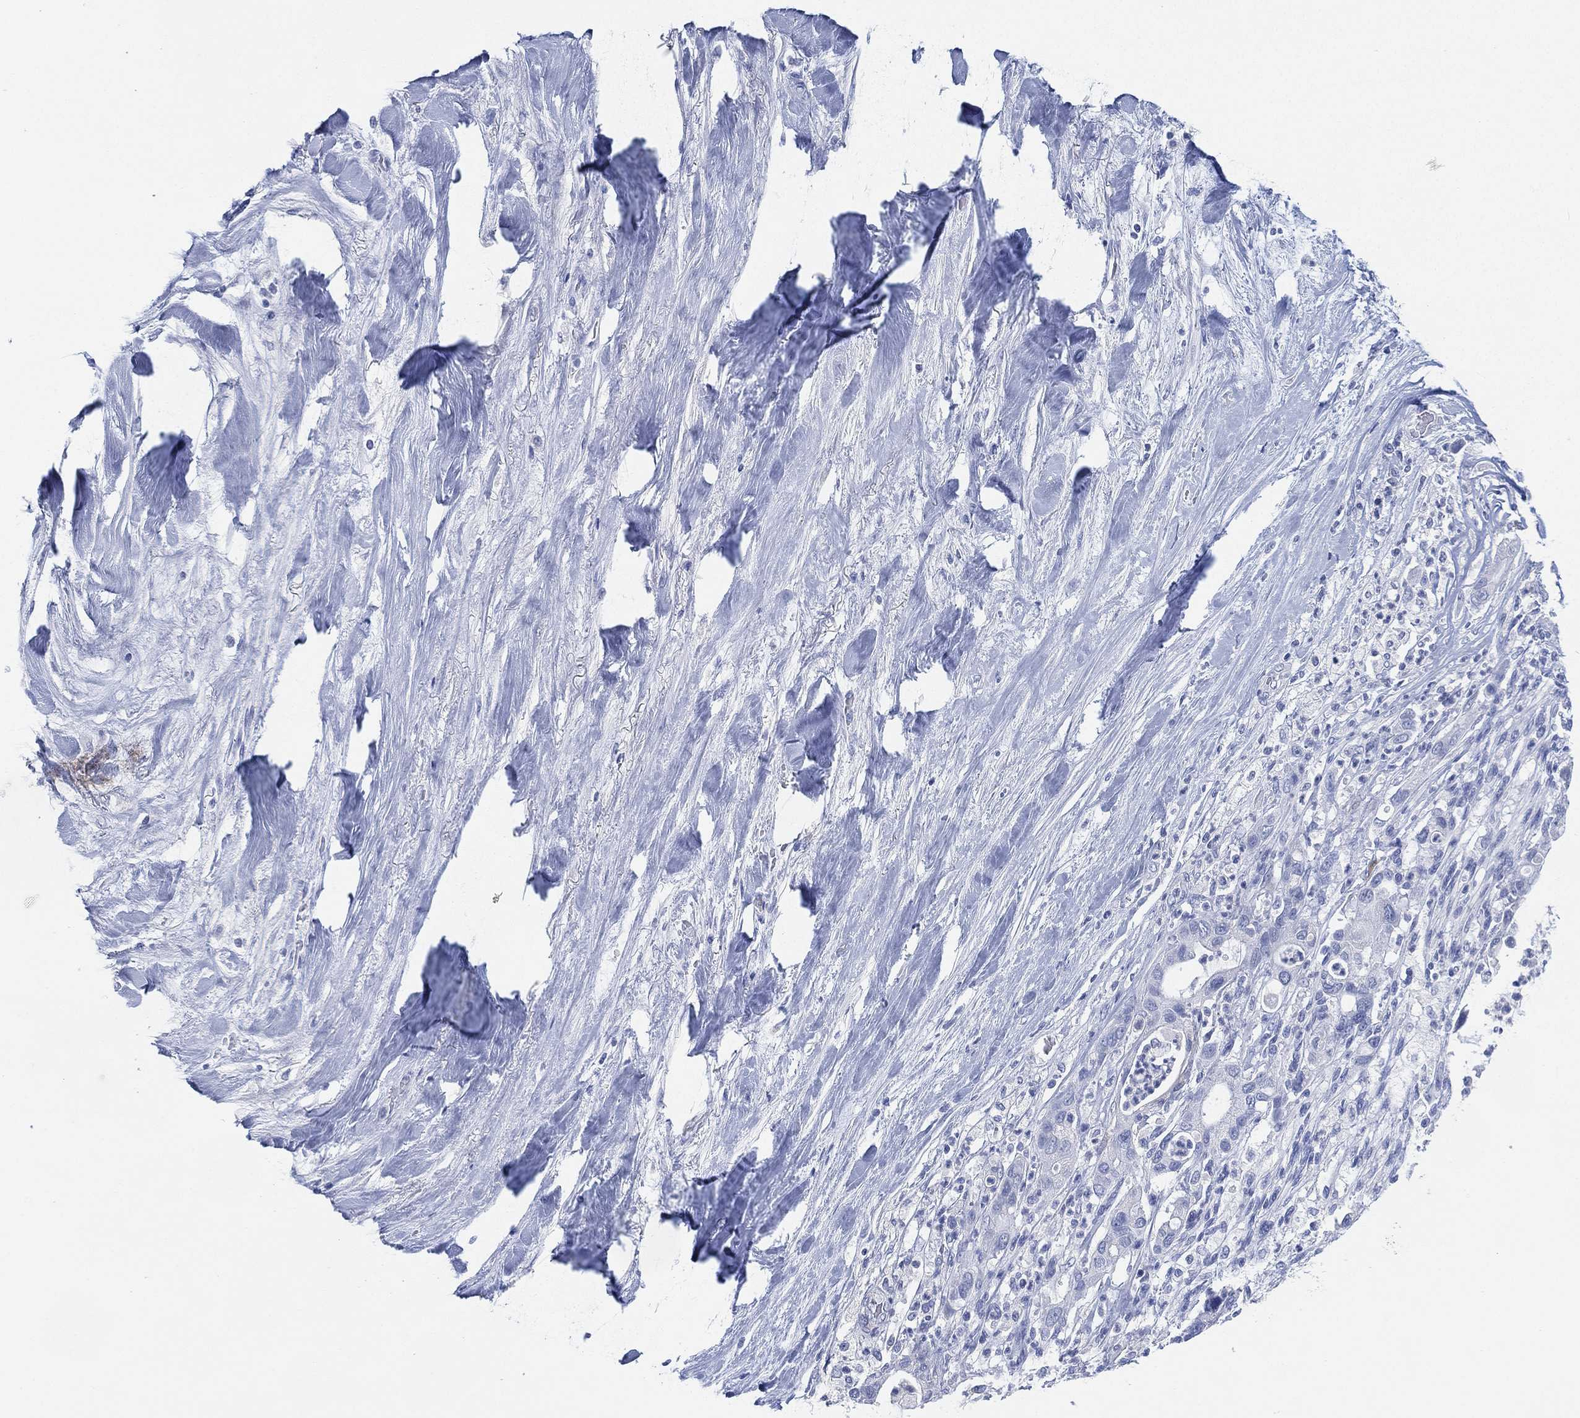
{"staining": {"intensity": "negative", "quantity": "none", "location": "none"}, "tissue": "liver cancer", "cell_type": "Tumor cells", "image_type": "cancer", "snomed": [{"axis": "morphology", "description": "Cholangiocarcinoma"}, {"axis": "topography", "description": "Liver"}], "caption": "DAB (3,3'-diaminobenzidine) immunohistochemical staining of human cholangiocarcinoma (liver) reveals no significant expression in tumor cells. The staining is performed using DAB (3,3'-diaminobenzidine) brown chromogen with nuclei counter-stained in using hematoxylin.", "gene": "ADAD2", "patient": {"sex": "female", "age": 54}}